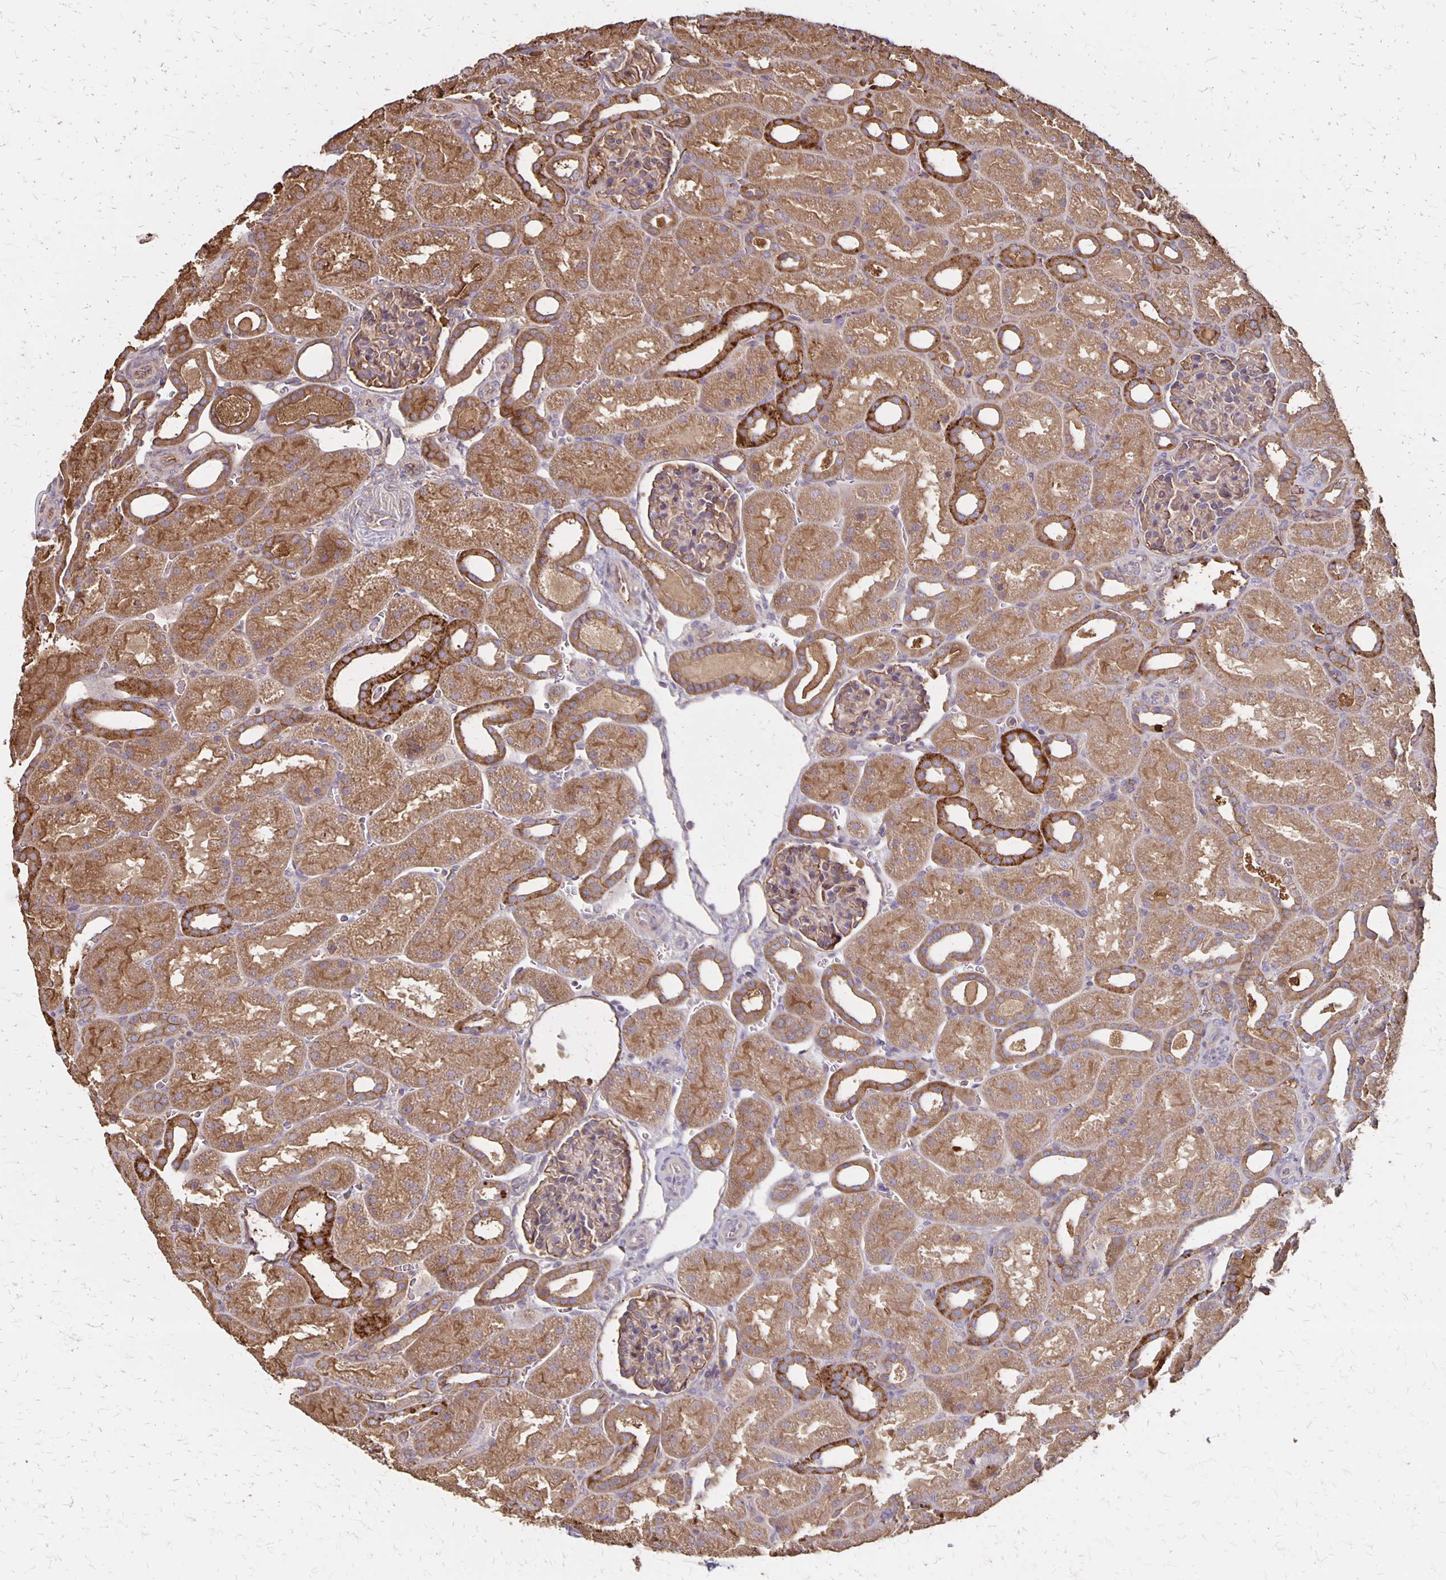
{"staining": {"intensity": "moderate", "quantity": ">75%", "location": "cytoplasmic/membranous"}, "tissue": "kidney", "cell_type": "Cells in glomeruli", "image_type": "normal", "snomed": [{"axis": "morphology", "description": "Normal tissue, NOS"}, {"axis": "topography", "description": "Kidney"}], "caption": "Immunohistochemical staining of normal kidney demonstrates >75% levels of moderate cytoplasmic/membranous protein positivity in about >75% of cells in glomeruli. (DAB = brown stain, brightfield microscopy at high magnification).", "gene": "PROM2", "patient": {"sex": "male", "age": 2}}